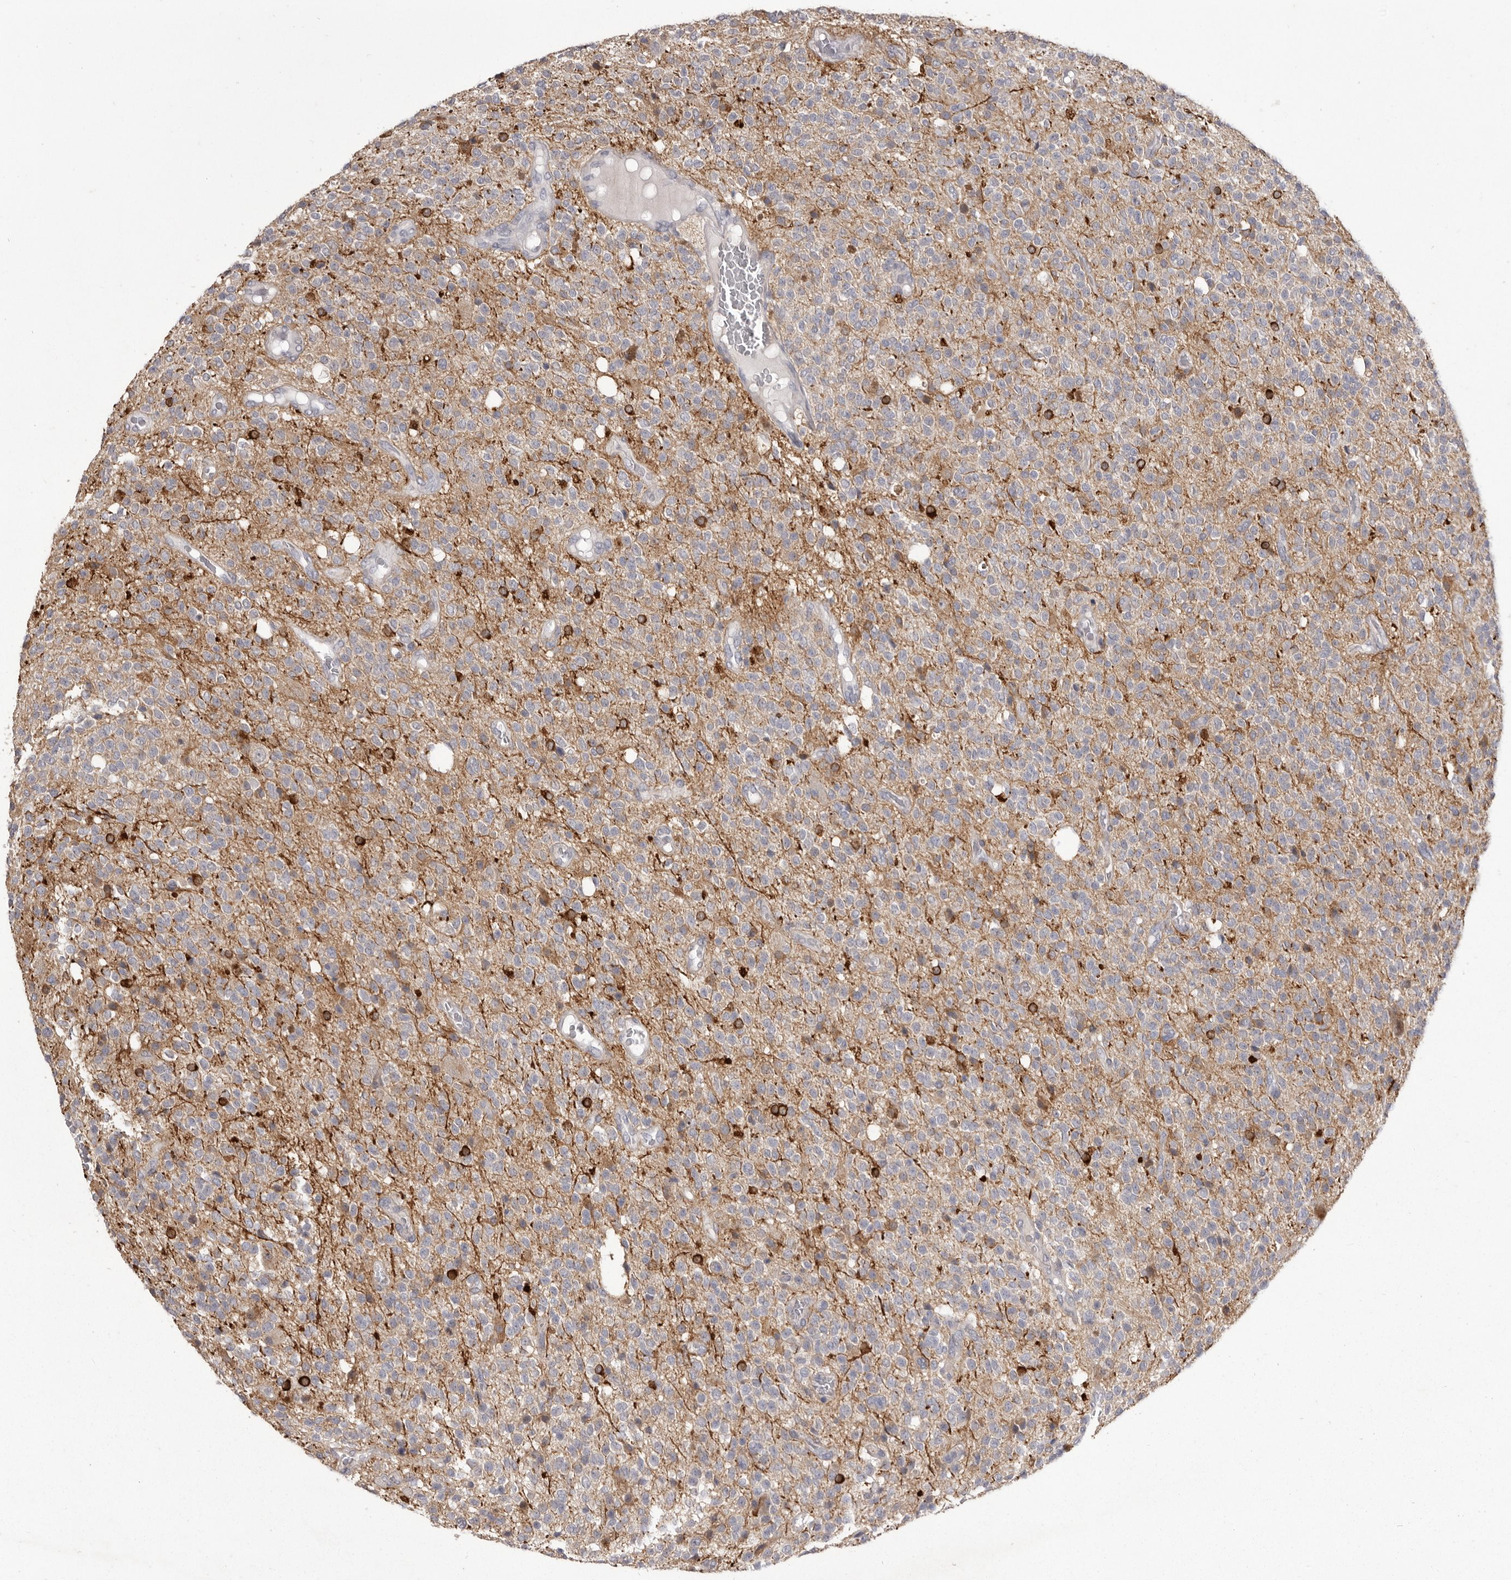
{"staining": {"intensity": "weak", "quantity": "<25%", "location": "cytoplasmic/membranous"}, "tissue": "glioma", "cell_type": "Tumor cells", "image_type": "cancer", "snomed": [{"axis": "morphology", "description": "Glioma, malignant, High grade"}, {"axis": "topography", "description": "Brain"}], "caption": "Tumor cells are negative for protein expression in human malignant high-grade glioma. Nuclei are stained in blue.", "gene": "VPS45", "patient": {"sex": "male", "age": 34}}